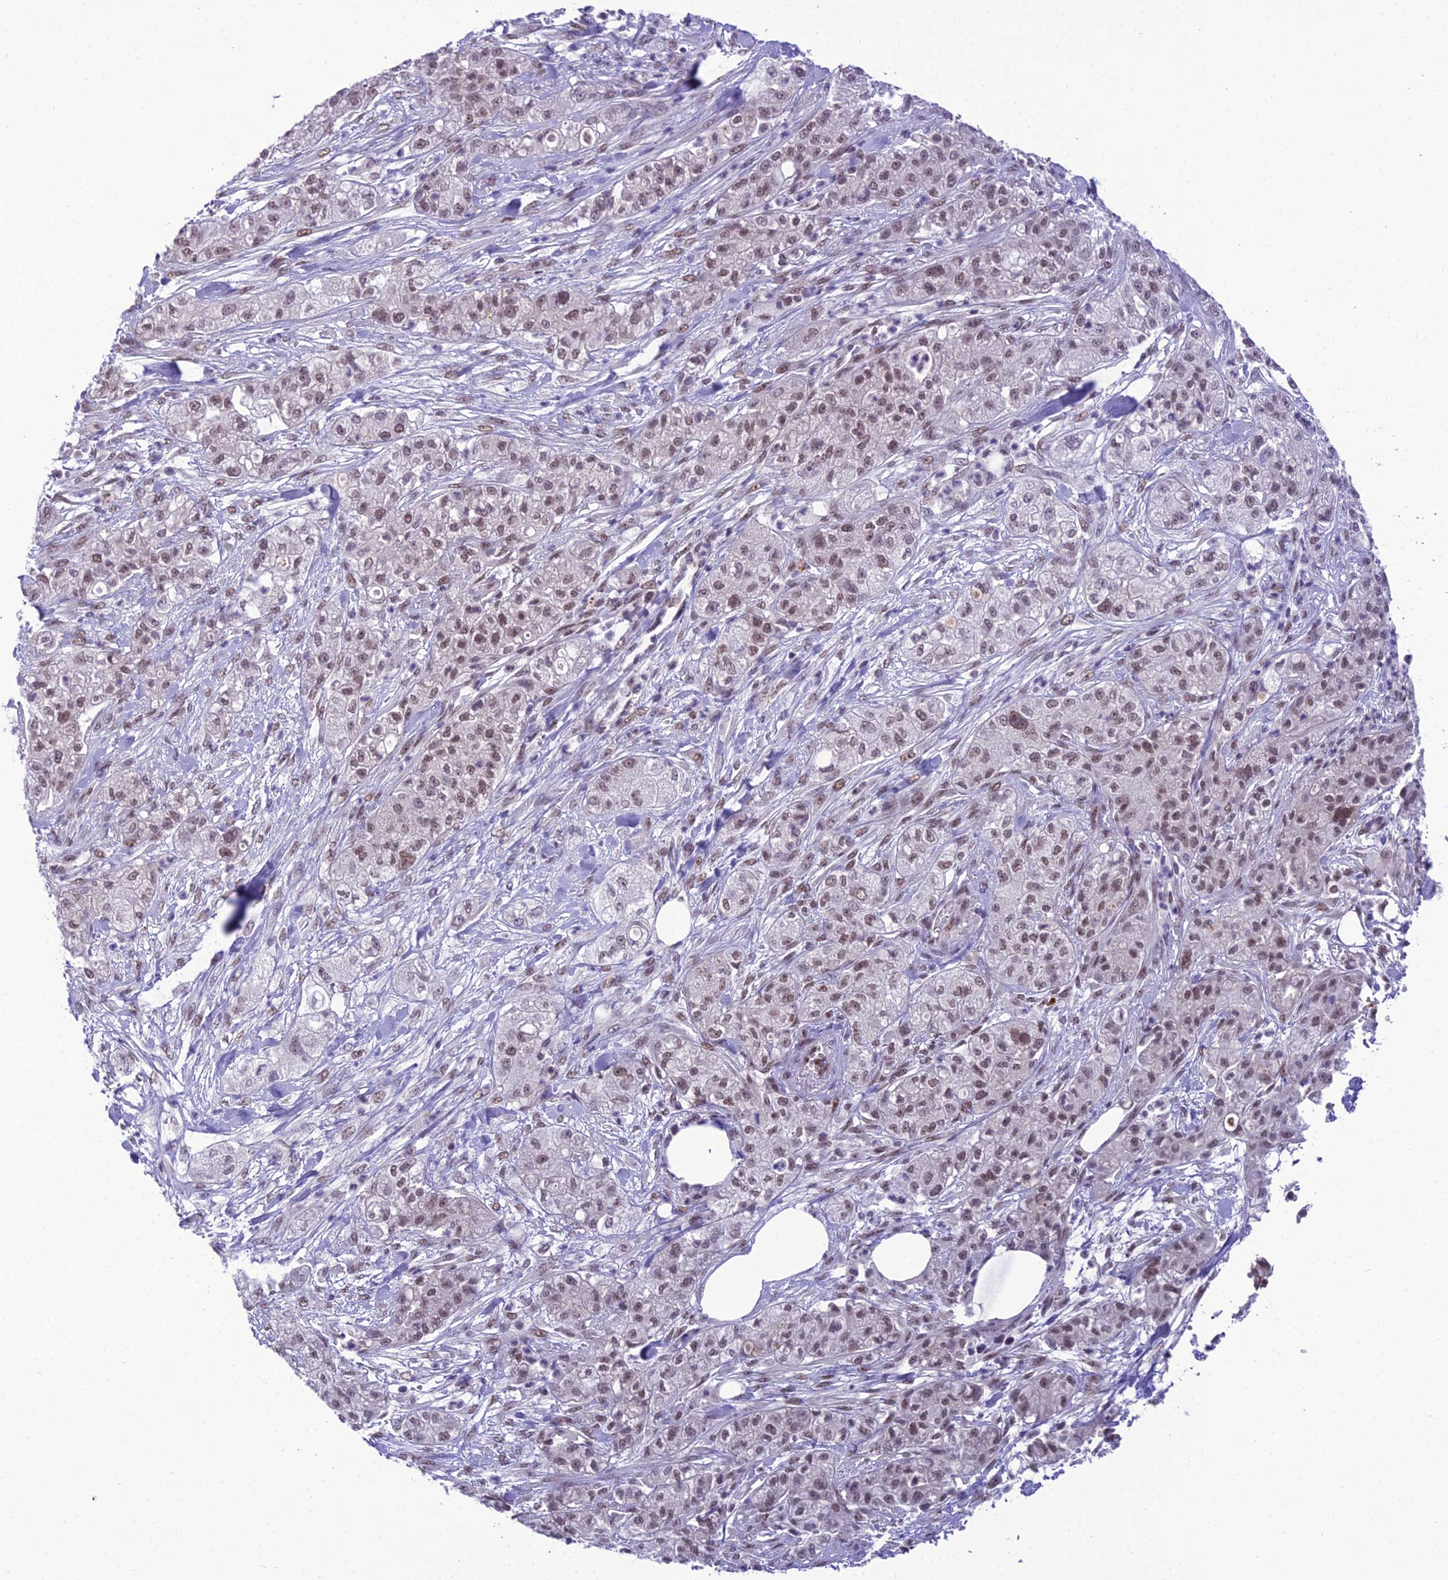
{"staining": {"intensity": "moderate", "quantity": ">75%", "location": "nuclear"}, "tissue": "pancreatic cancer", "cell_type": "Tumor cells", "image_type": "cancer", "snomed": [{"axis": "morphology", "description": "Adenocarcinoma, NOS"}, {"axis": "topography", "description": "Pancreas"}], "caption": "This is a micrograph of immunohistochemistry (IHC) staining of pancreatic cancer (adenocarcinoma), which shows moderate staining in the nuclear of tumor cells.", "gene": "SH3RF3", "patient": {"sex": "female", "age": 78}}